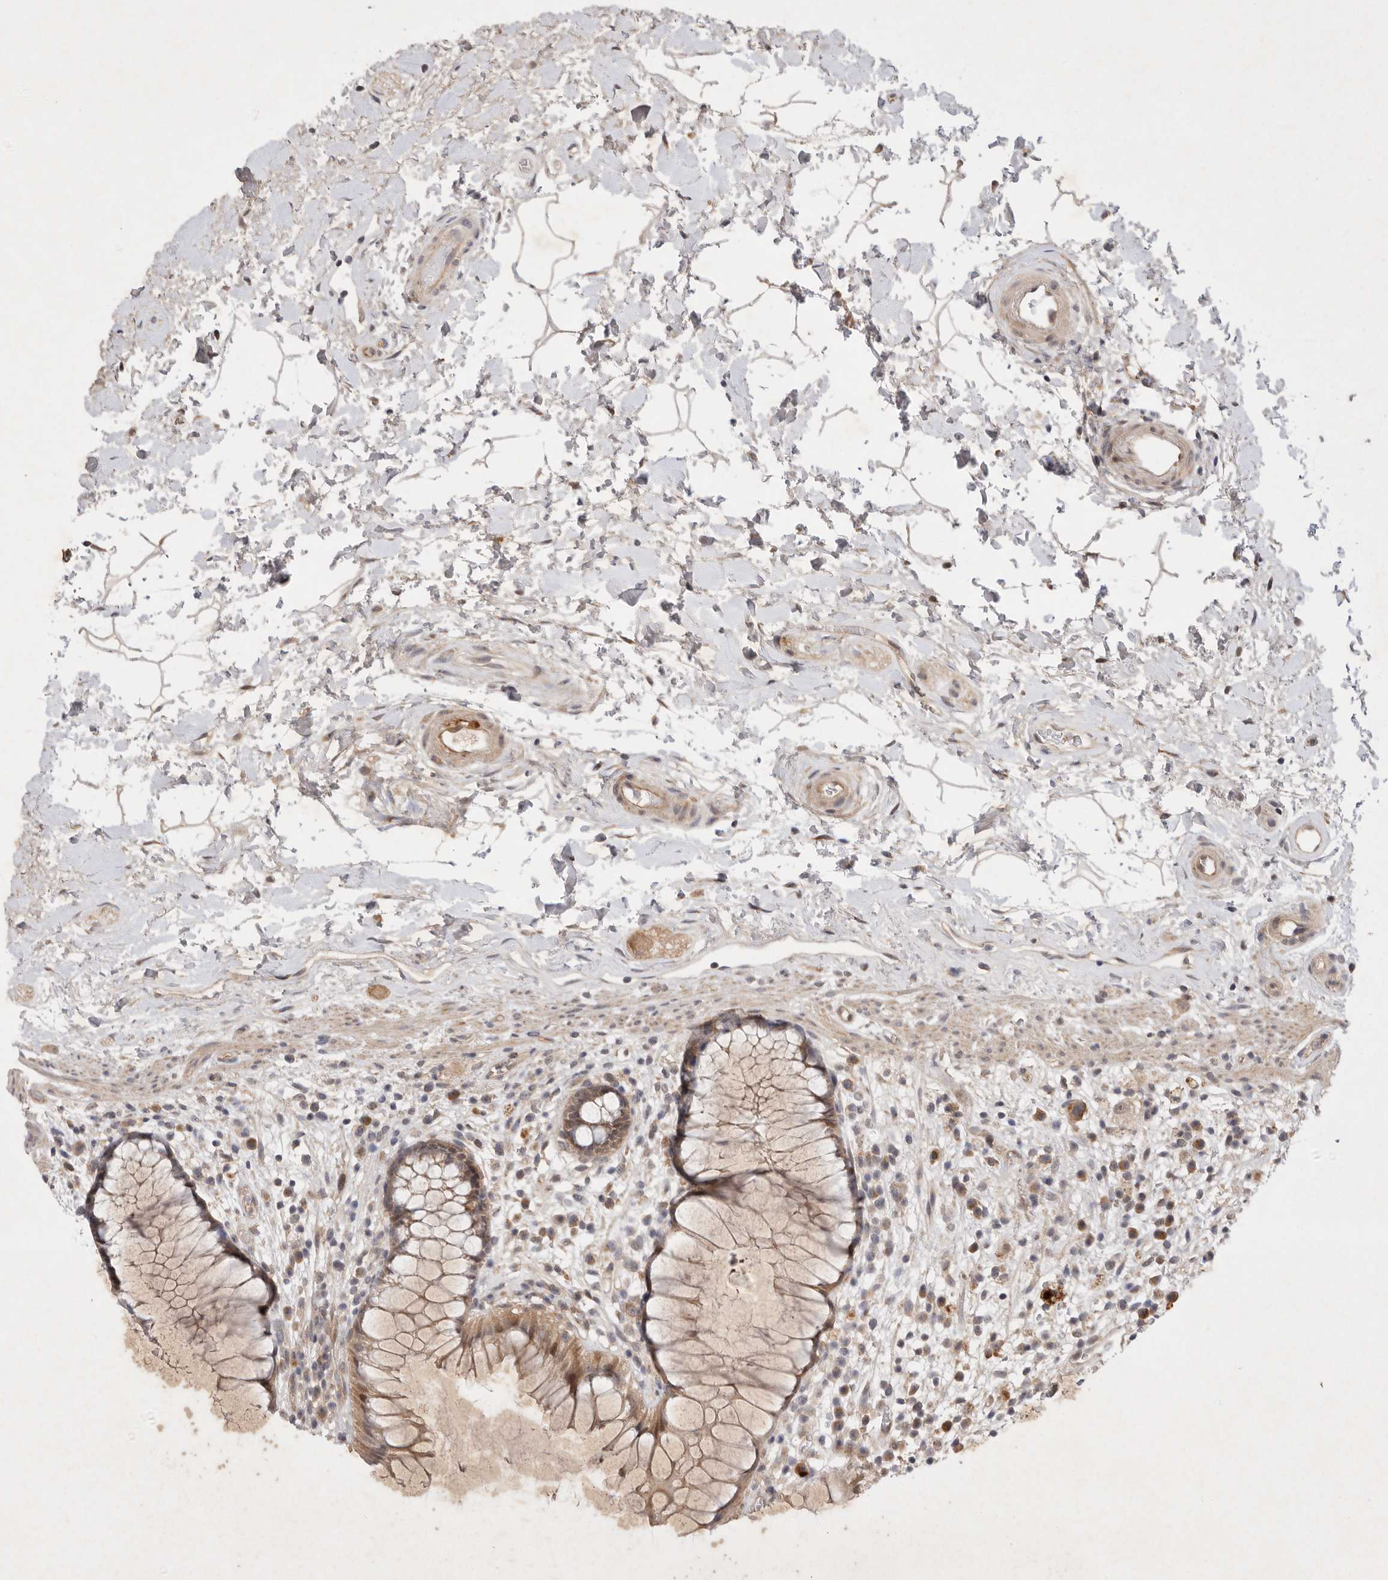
{"staining": {"intensity": "moderate", "quantity": ">75%", "location": "cytoplasmic/membranous"}, "tissue": "rectum", "cell_type": "Glandular cells", "image_type": "normal", "snomed": [{"axis": "morphology", "description": "Normal tissue, NOS"}, {"axis": "topography", "description": "Rectum"}], "caption": "This is a micrograph of IHC staining of unremarkable rectum, which shows moderate positivity in the cytoplasmic/membranous of glandular cells.", "gene": "PTPDC1", "patient": {"sex": "male", "age": 51}}